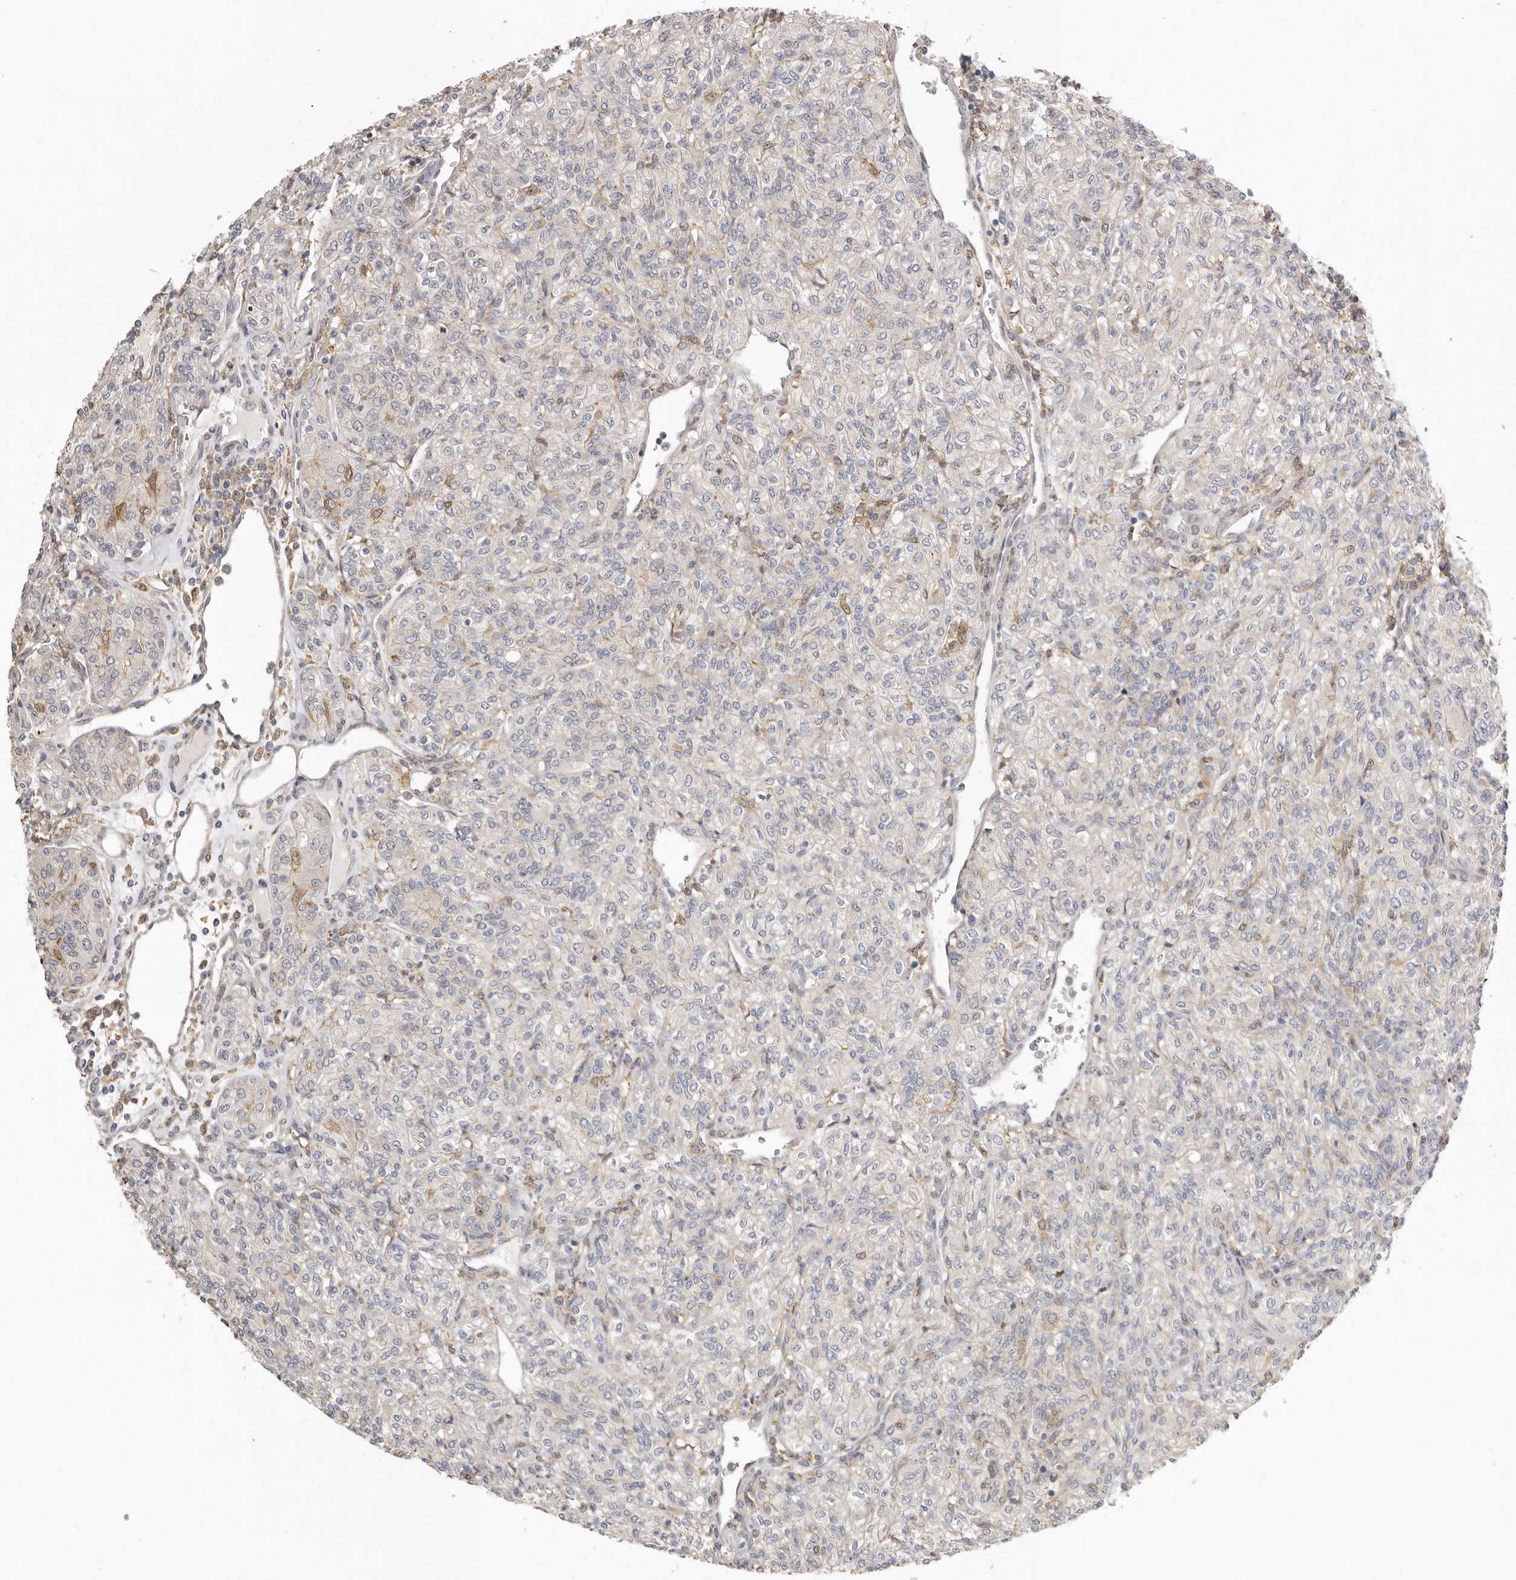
{"staining": {"intensity": "negative", "quantity": "none", "location": "none"}, "tissue": "renal cancer", "cell_type": "Tumor cells", "image_type": "cancer", "snomed": [{"axis": "morphology", "description": "Adenocarcinoma, NOS"}, {"axis": "topography", "description": "Kidney"}], "caption": "This is a micrograph of IHC staining of renal cancer (adenocarcinoma), which shows no positivity in tumor cells.", "gene": "MSRB2", "patient": {"sex": "male", "age": 77}}